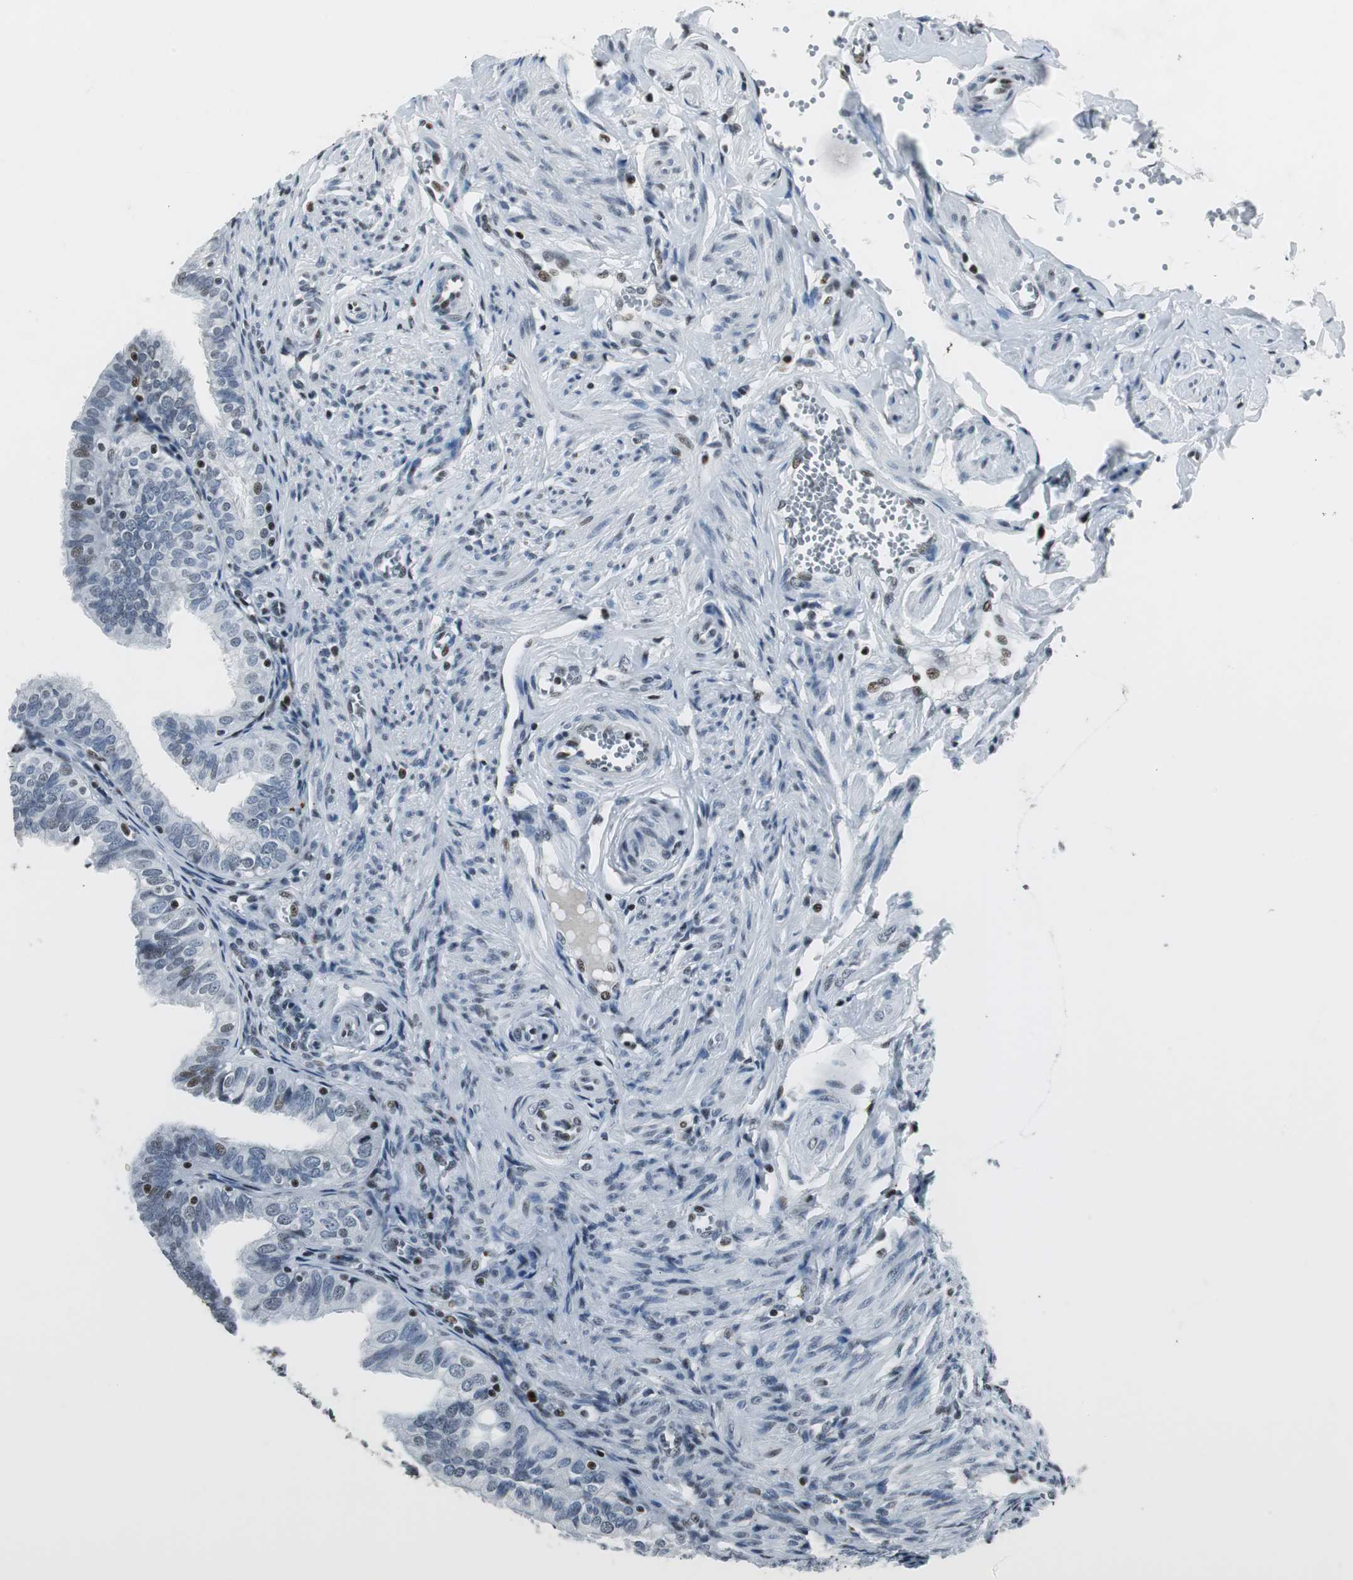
{"staining": {"intensity": "moderate", "quantity": "25%-75%", "location": "nuclear"}, "tissue": "fallopian tube", "cell_type": "Glandular cells", "image_type": "normal", "snomed": [{"axis": "morphology", "description": "Normal tissue, NOS"}, {"axis": "topography", "description": "Fallopian tube"}], "caption": "IHC (DAB (3,3'-diaminobenzidine)) staining of benign human fallopian tube exhibits moderate nuclear protein staining in approximately 25%-75% of glandular cells. (Stains: DAB (3,3'-diaminobenzidine) in brown, nuclei in blue, Microscopy: brightfield microscopy at high magnification).", "gene": "RBBP4", "patient": {"sex": "female", "age": 46}}